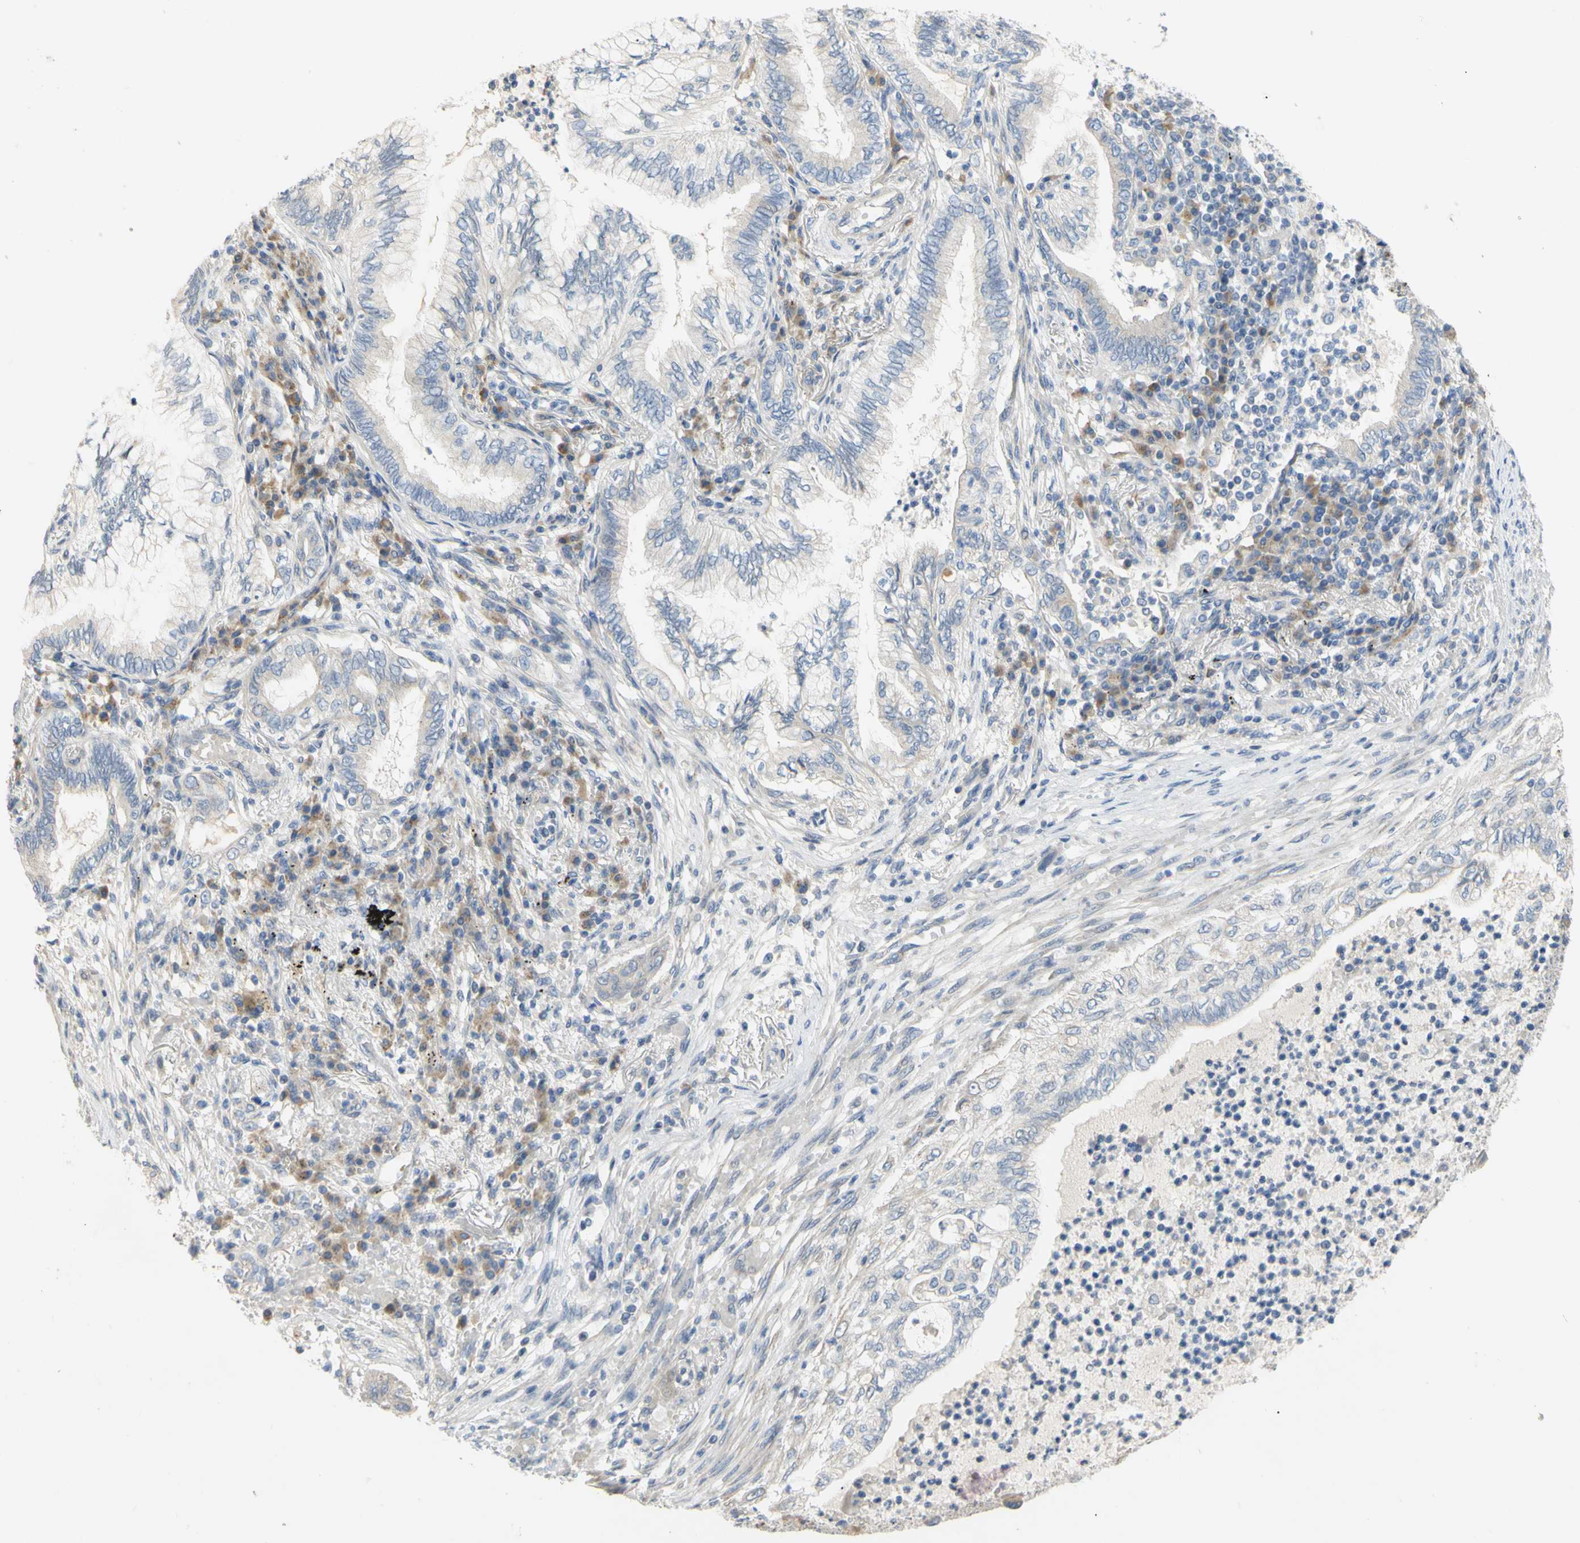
{"staining": {"intensity": "negative", "quantity": "none", "location": "none"}, "tissue": "lung cancer", "cell_type": "Tumor cells", "image_type": "cancer", "snomed": [{"axis": "morphology", "description": "Normal tissue, NOS"}, {"axis": "morphology", "description": "Adenocarcinoma, NOS"}, {"axis": "topography", "description": "Bronchus"}, {"axis": "topography", "description": "Lung"}], "caption": "Tumor cells are negative for brown protein staining in lung adenocarcinoma.", "gene": "CCNB2", "patient": {"sex": "female", "age": 70}}